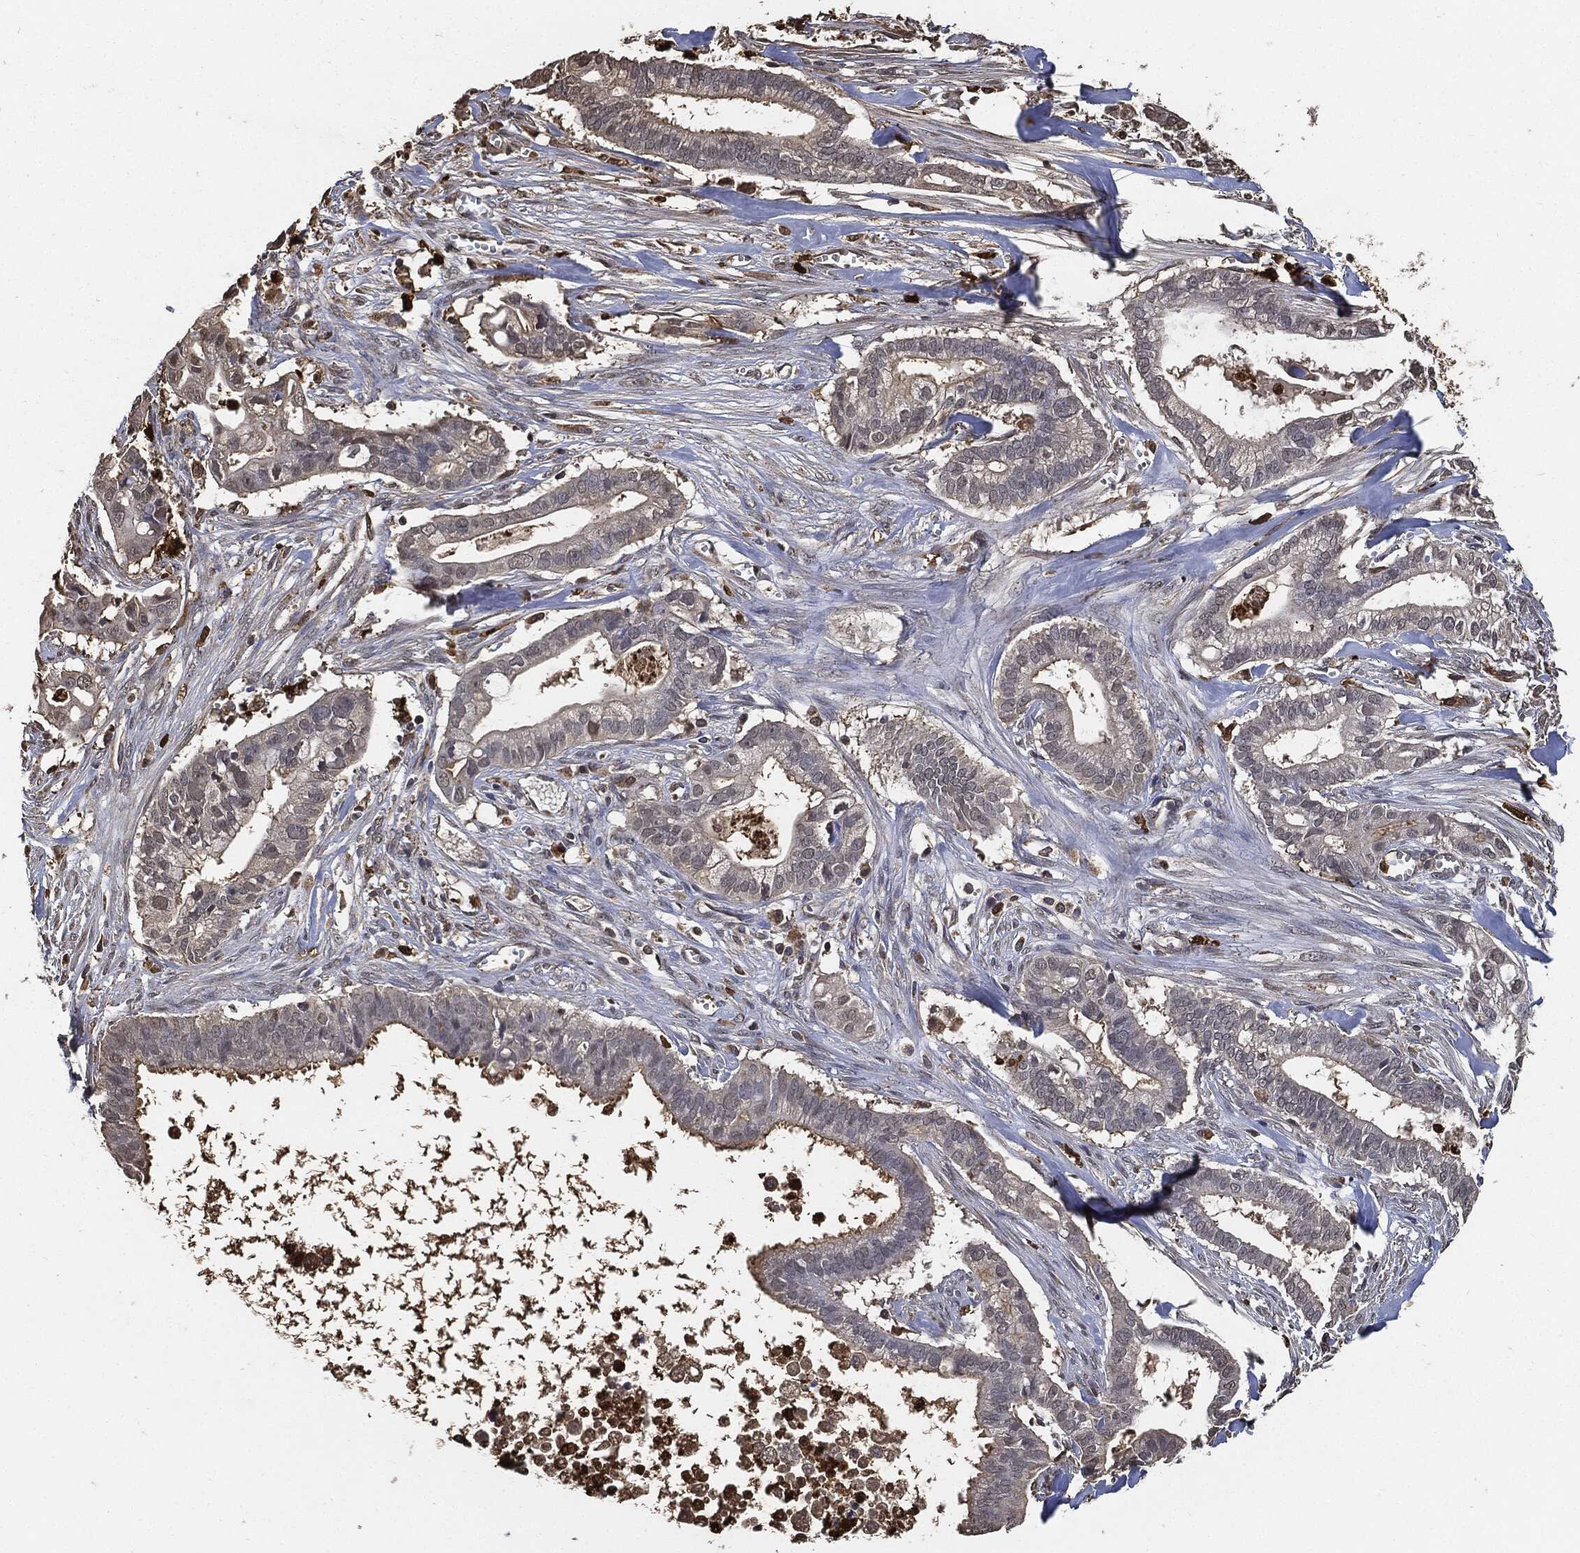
{"staining": {"intensity": "negative", "quantity": "none", "location": "none"}, "tissue": "pancreatic cancer", "cell_type": "Tumor cells", "image_type": "cancer", "snomed": [{"axis": "morphology", "description": "Adenocarcinoma, NOS"}, {"axis": "topography", "description": "Pancreas"}], "caption": "Immunohistochemistry image of neoplastic tissue: human adenocarcinoma (pancreatic) stained with DAB demonstrates no significant protein positivity in tumor cells.", "gene": "S100A9", "patient": {"sex": "male", "age": 61}}